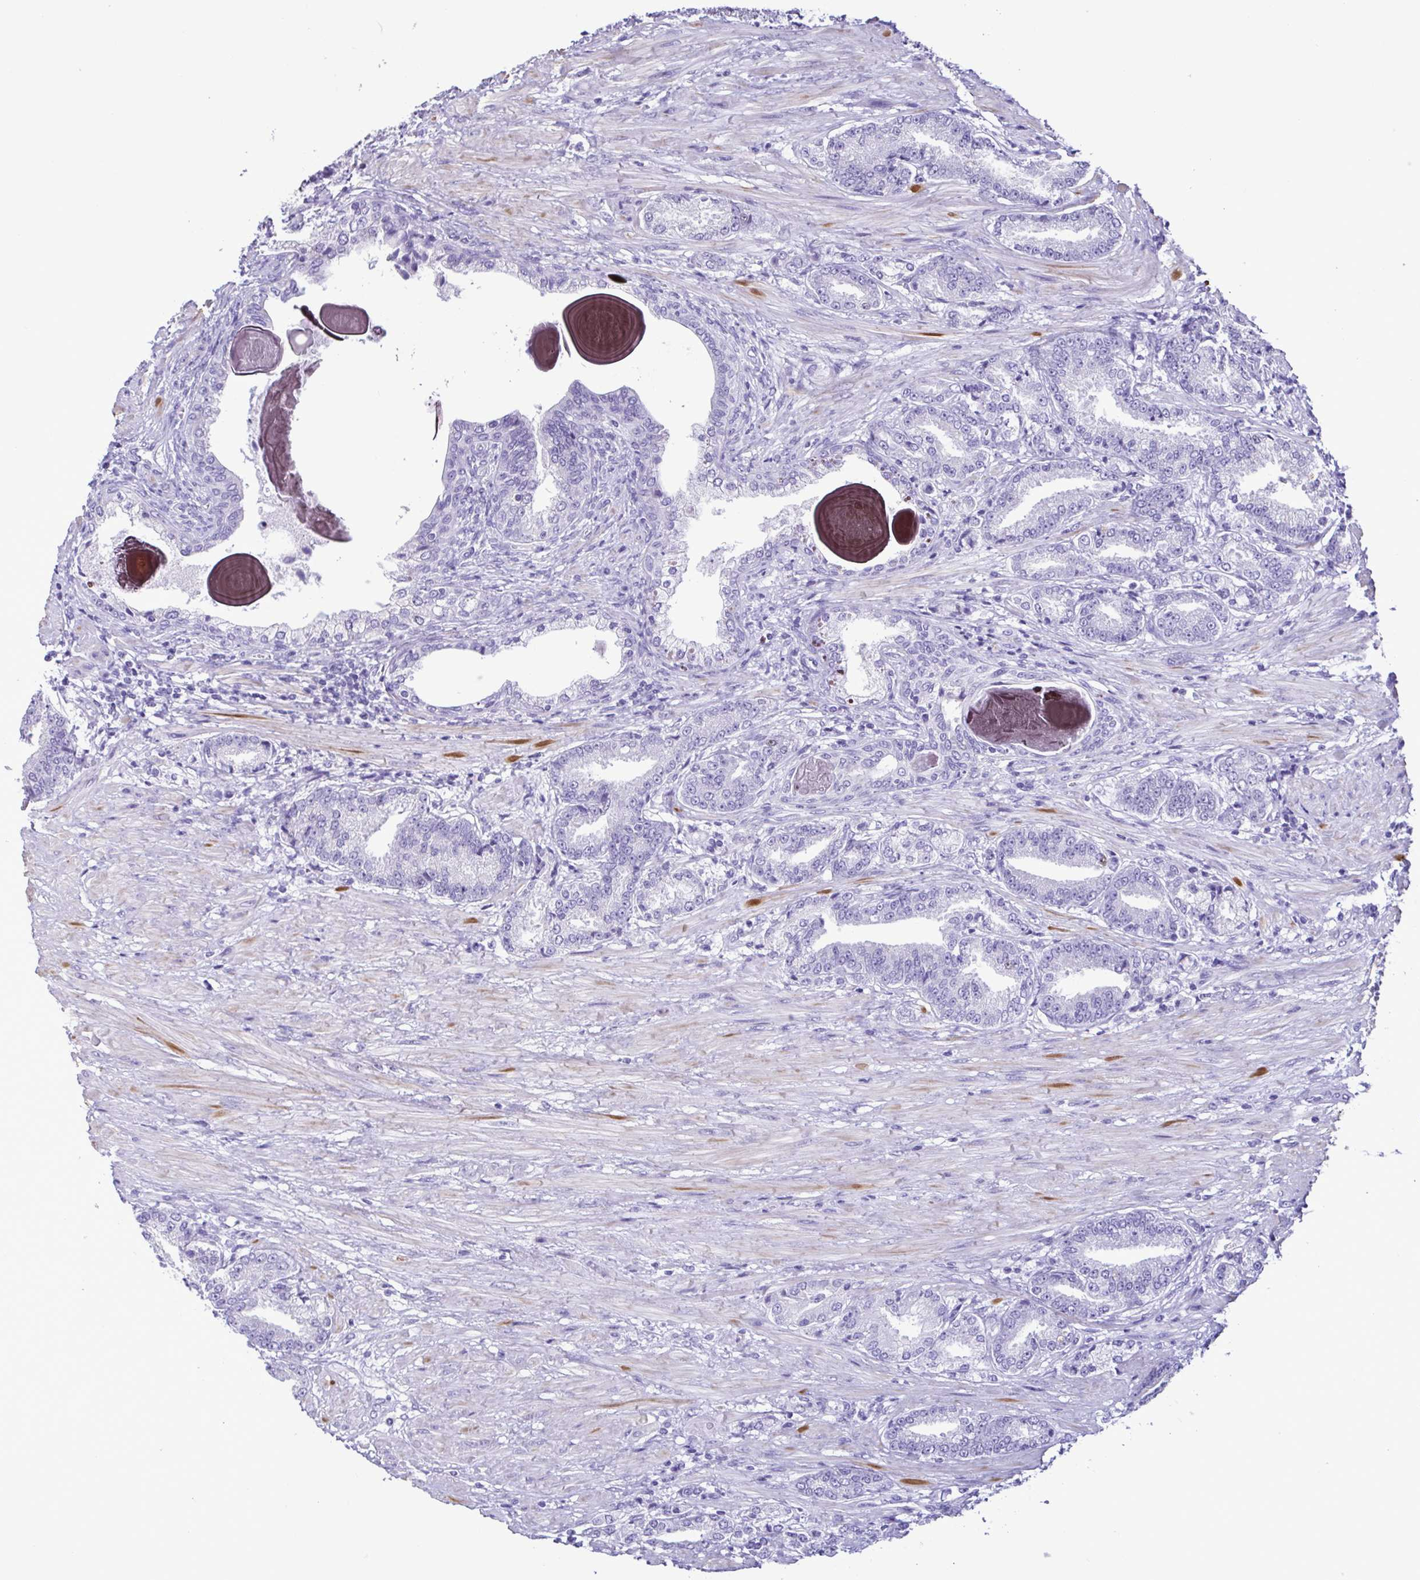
{"staining": {"intensity": "negative", "quantity": "none", "location": "none"}, "tissue": "prostate cancer", "cell_type": "Tumor cells", "image_type": "cancer", "snomed": [{"axis": "morphology", "description": "Adenocarcinoma, High grade"}, {"axis": "topography", "description": "Prostate and seminal vesicle, NOS"}], "caption": "High-grade adenocarcinoma (prostate) was stained to show a protein in brown. There is no significant staining in tumor cells. The staining was performed using DAB (3,3'-diaminobenzidine) to visualize the protein expression in brown, while the nuclei were stained in blue with hematoxylin (Magnification: 20x).", "gene": "CBY2", "patient": {"sex": "male", "age": 61}}